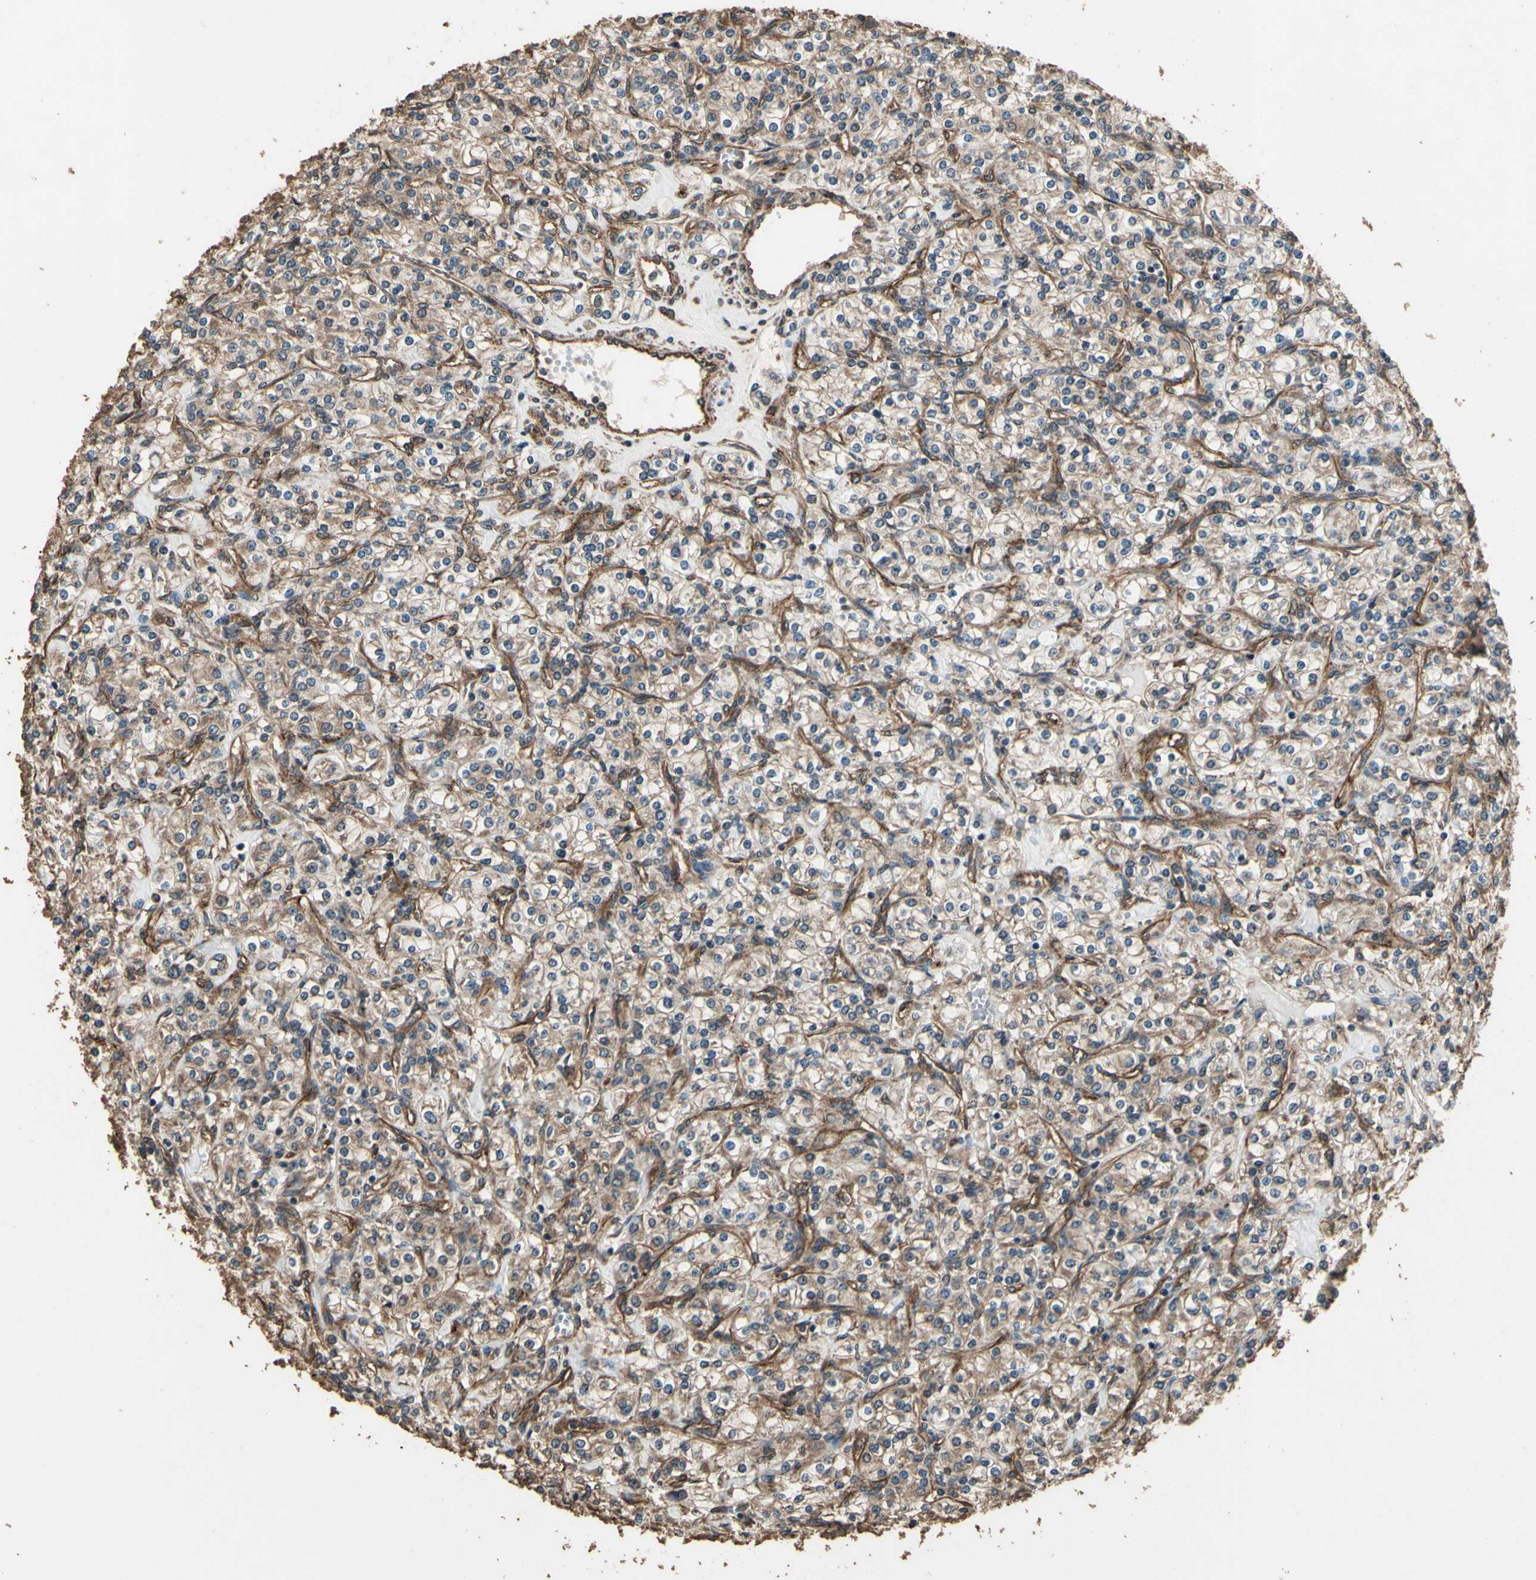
{"staining": {"intensity": "weak", "quantity": ">75%", "location": "cytoplasmic/membranous"}, "tissue": "renal cancer", "cell_type": "Tumor cells", "image_type": "cancer", "snomed": [{"axis": "morphology", "description": "Adenocarcinoma, NOS"}, {"axis": "topography", "description": "Kidney"}], "caption": "The micrograph shows staining of renal cancer, revealing weak cytoplasmic/membranous protein expression (brown color) within tumor cells.", "gene": "TSPO", "patient": {"sex": "male", "age": 77}}